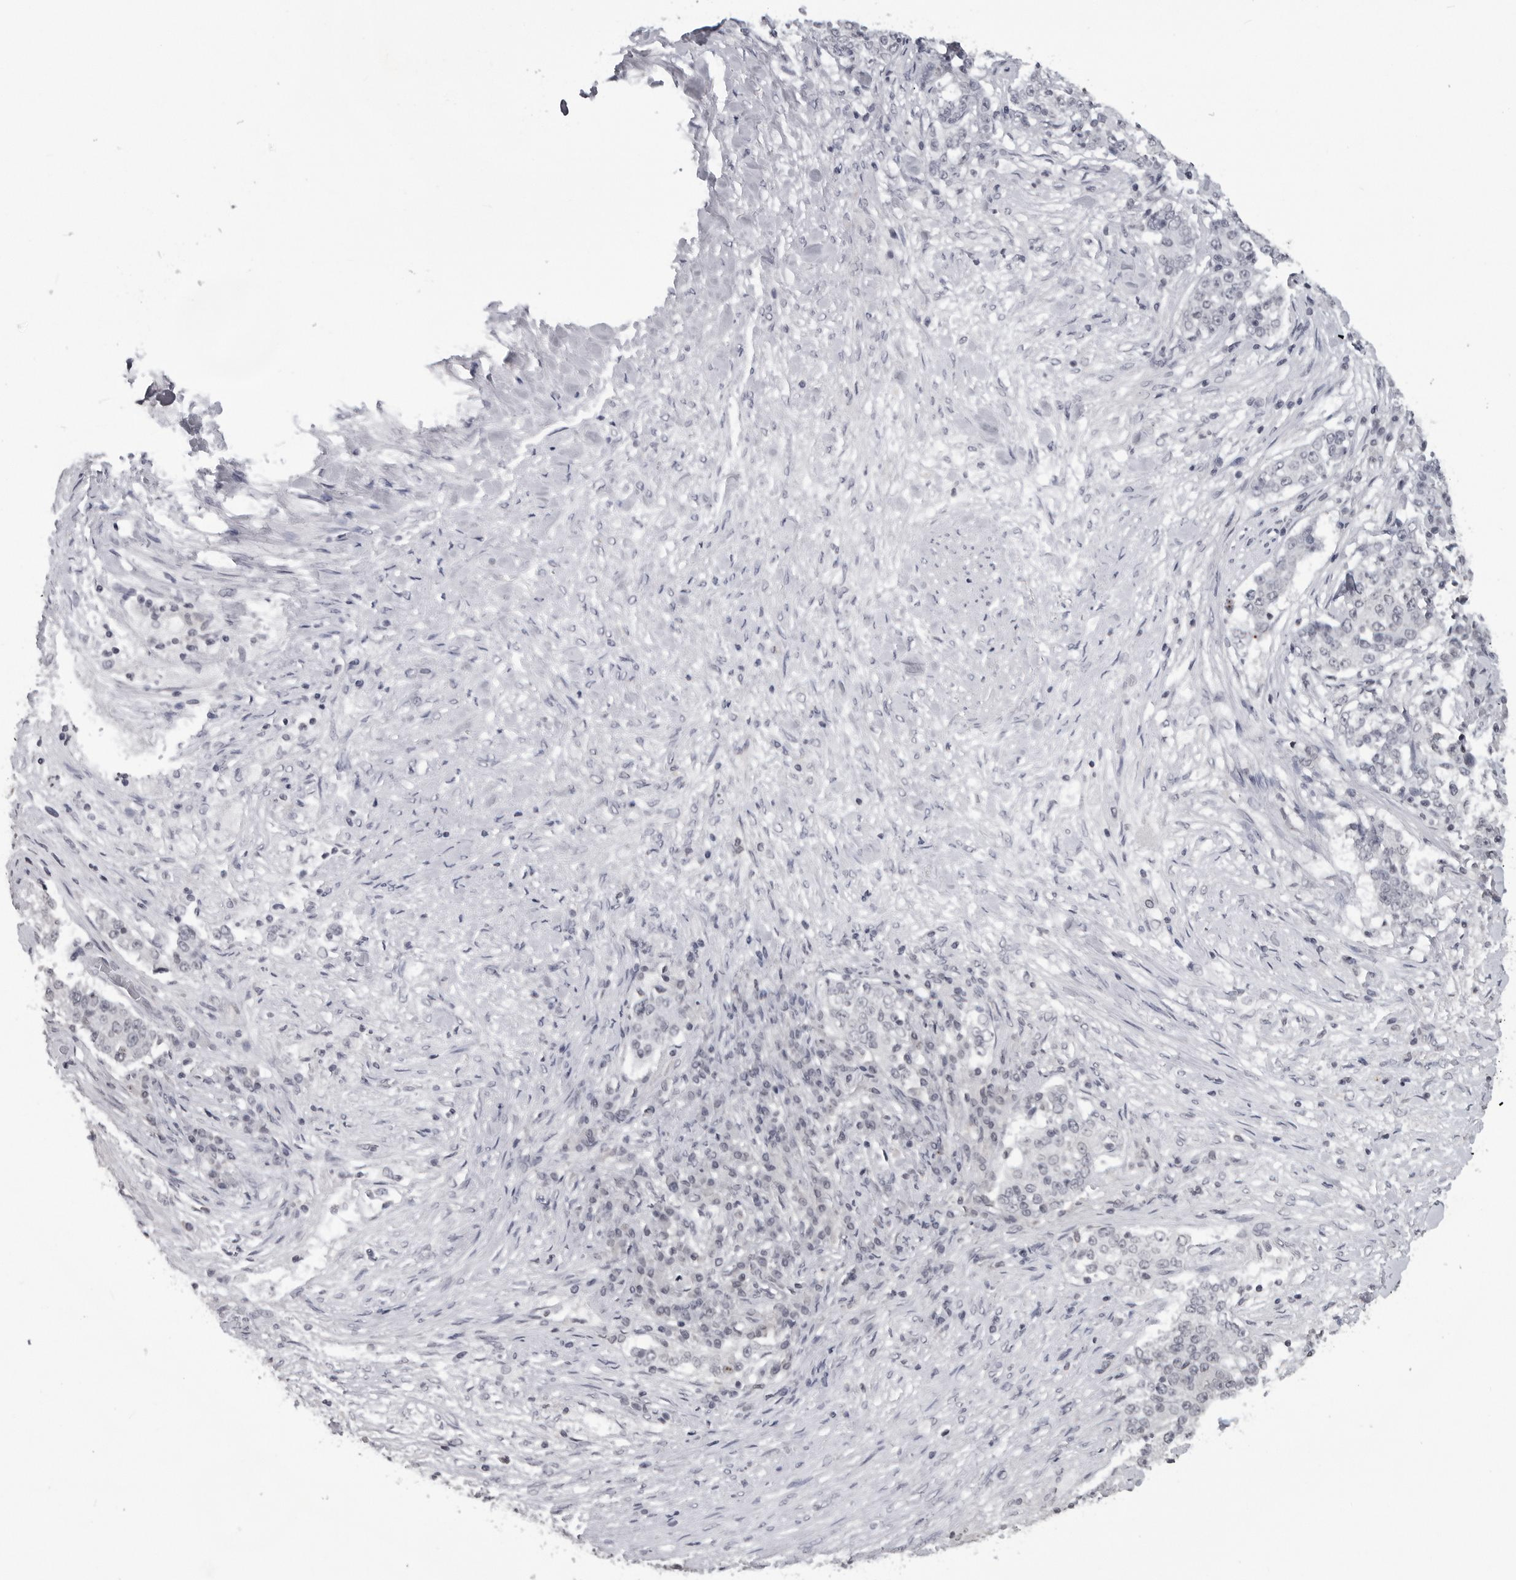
{"staining": {"intensity": "negative", "quantity": "none", "location": "none"}, "tissue": "stomach cancer", "cell_type": "Tumor cells", "image_type": "cancer", "snomed": [{"axis": "morphology", "description": "Adenocarcinoma, NOS"}, {"axis": "topography", "description": "Stomach"}], "caption": "Immunohistochemistry (IHC) of human adenocarcinoma (stomach) displays no staining in tumor cells.", "gene": "DDX54", "patient": {"sex": "male", "age": 59}}